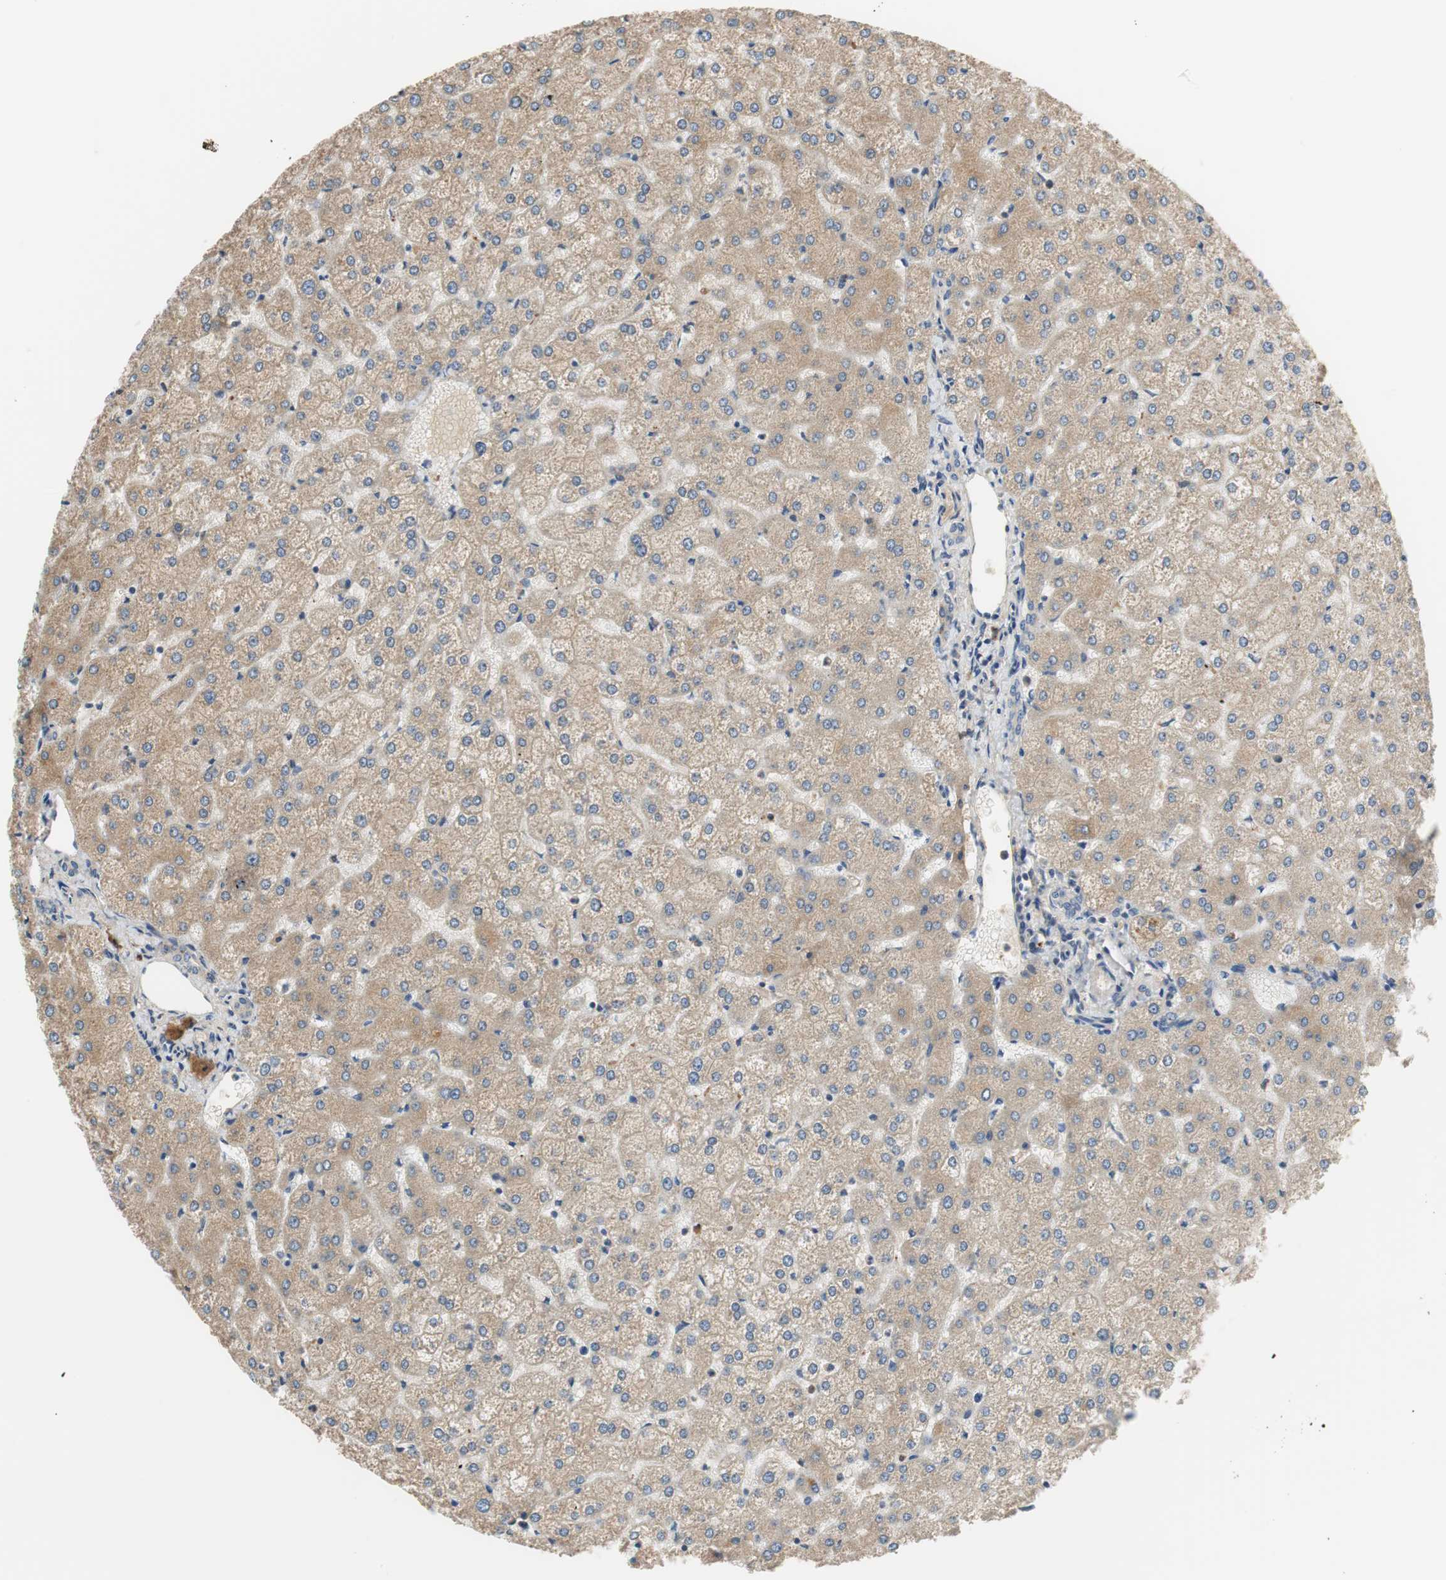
{"staining": {"intensity": "negative", "quantity": "none", "location": "none"}, "tissue": "liver", "cell_type": "Cholangiocytes", "image_type": "normal", "snomed": [{"axis": "morphology", "description": "Normal tissue, NOS"}, {"axis": "topography", "description": "Liver"}], "caption": "Liver stained for a protein using immunohistochemistry reveals no staining cholangiocytes.", "gene": "C4A", "patient": {"sex": "female", "age": 32}}